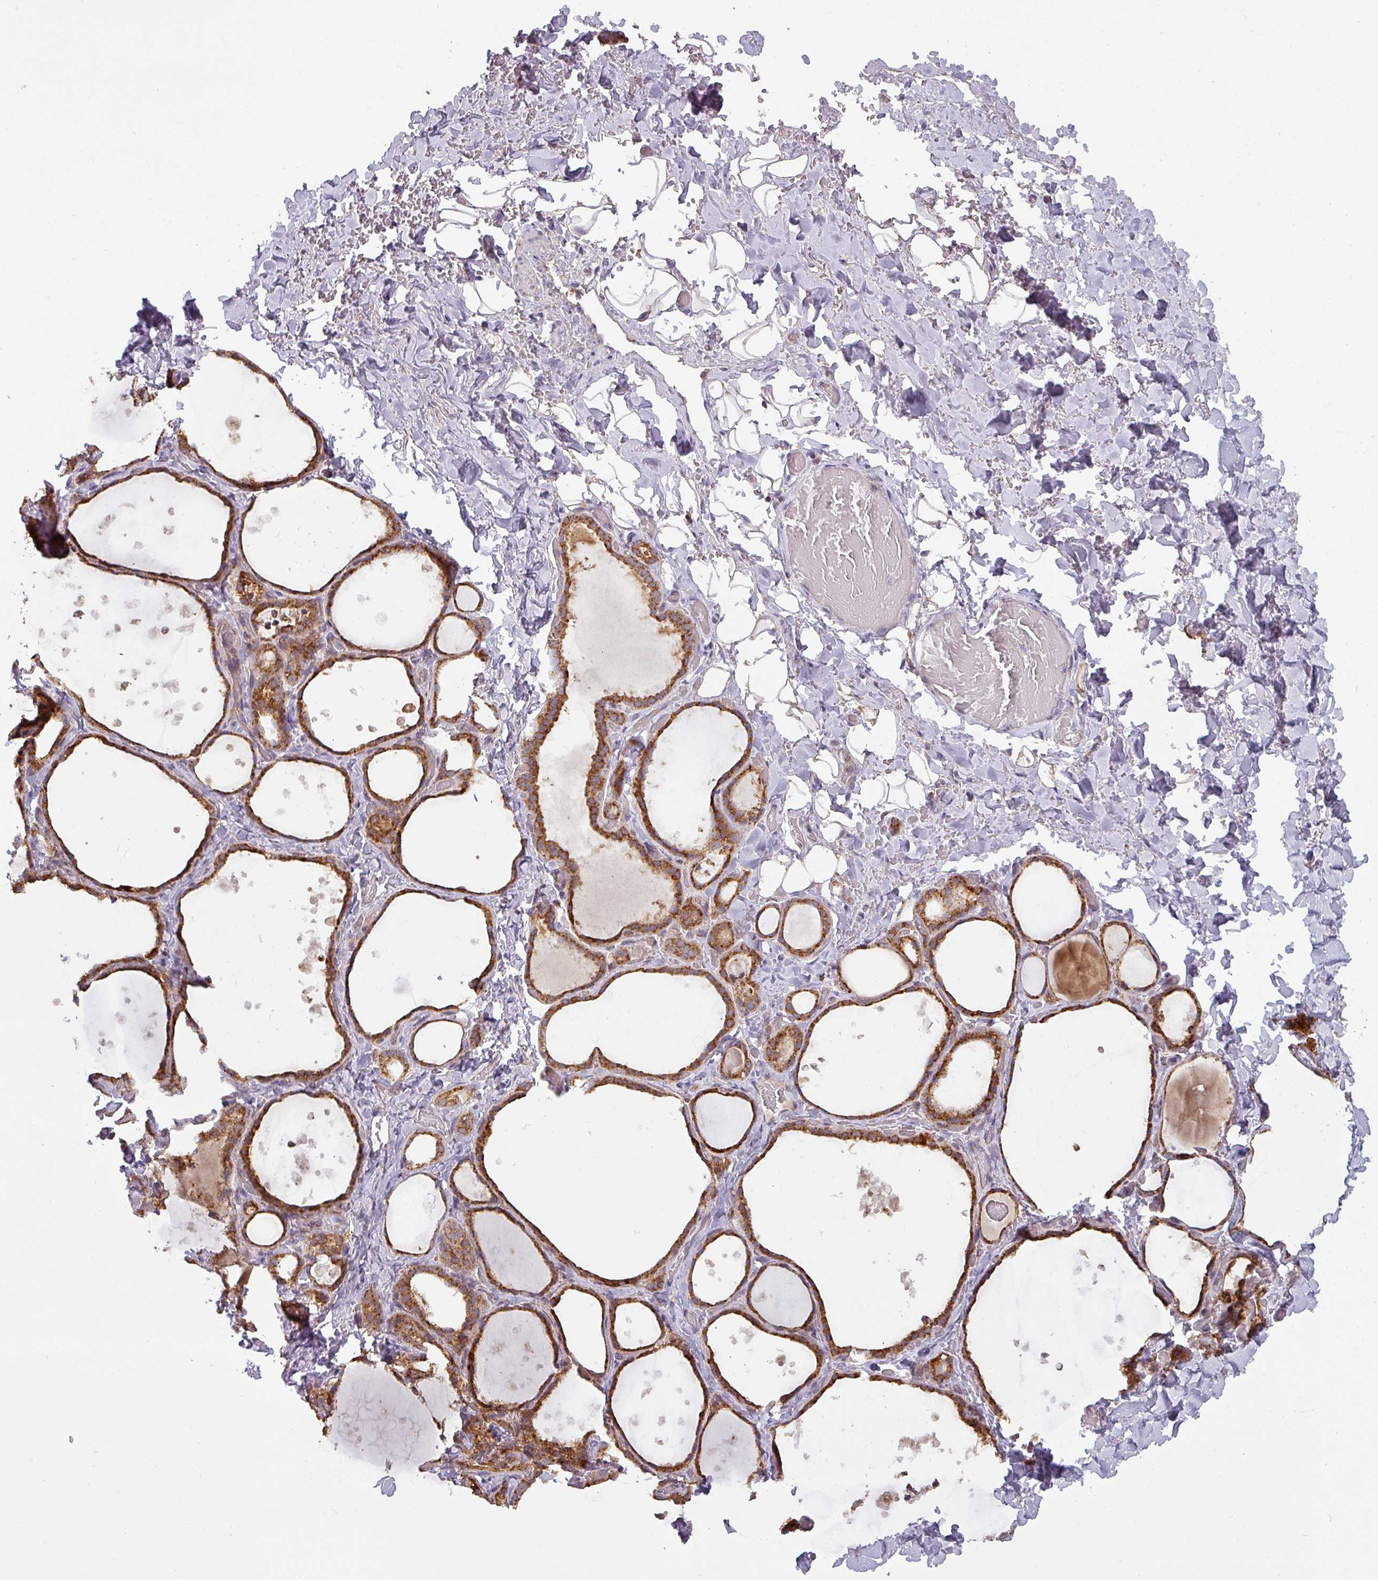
{"staining": {"intensity": "strong", "quantity": ">75%", "location": "cytoplasmic/membranous"}, "tissue": "thyroid gland", "cell_type": "Glandular cells", "image_type": "normal", "snomed": [{"axis": "morphology", "description": "Normal tissue, NOS"}, {"axis": "topography", "description": "Thyroid gland"}], "caption": "Benign thyroid gland was stained to show a protein in brown. There is high levels of strong cytoplasmic/membranous staining in about >75% of glandular cells. Using DAB (3,3'-diaminobenzidine) (brown) and hematoxylin (blue) stains, captured at high magnification using brightfield microscopy.", "gene": "MRPS16", "patient": {"sex": "female", "age": 44}}